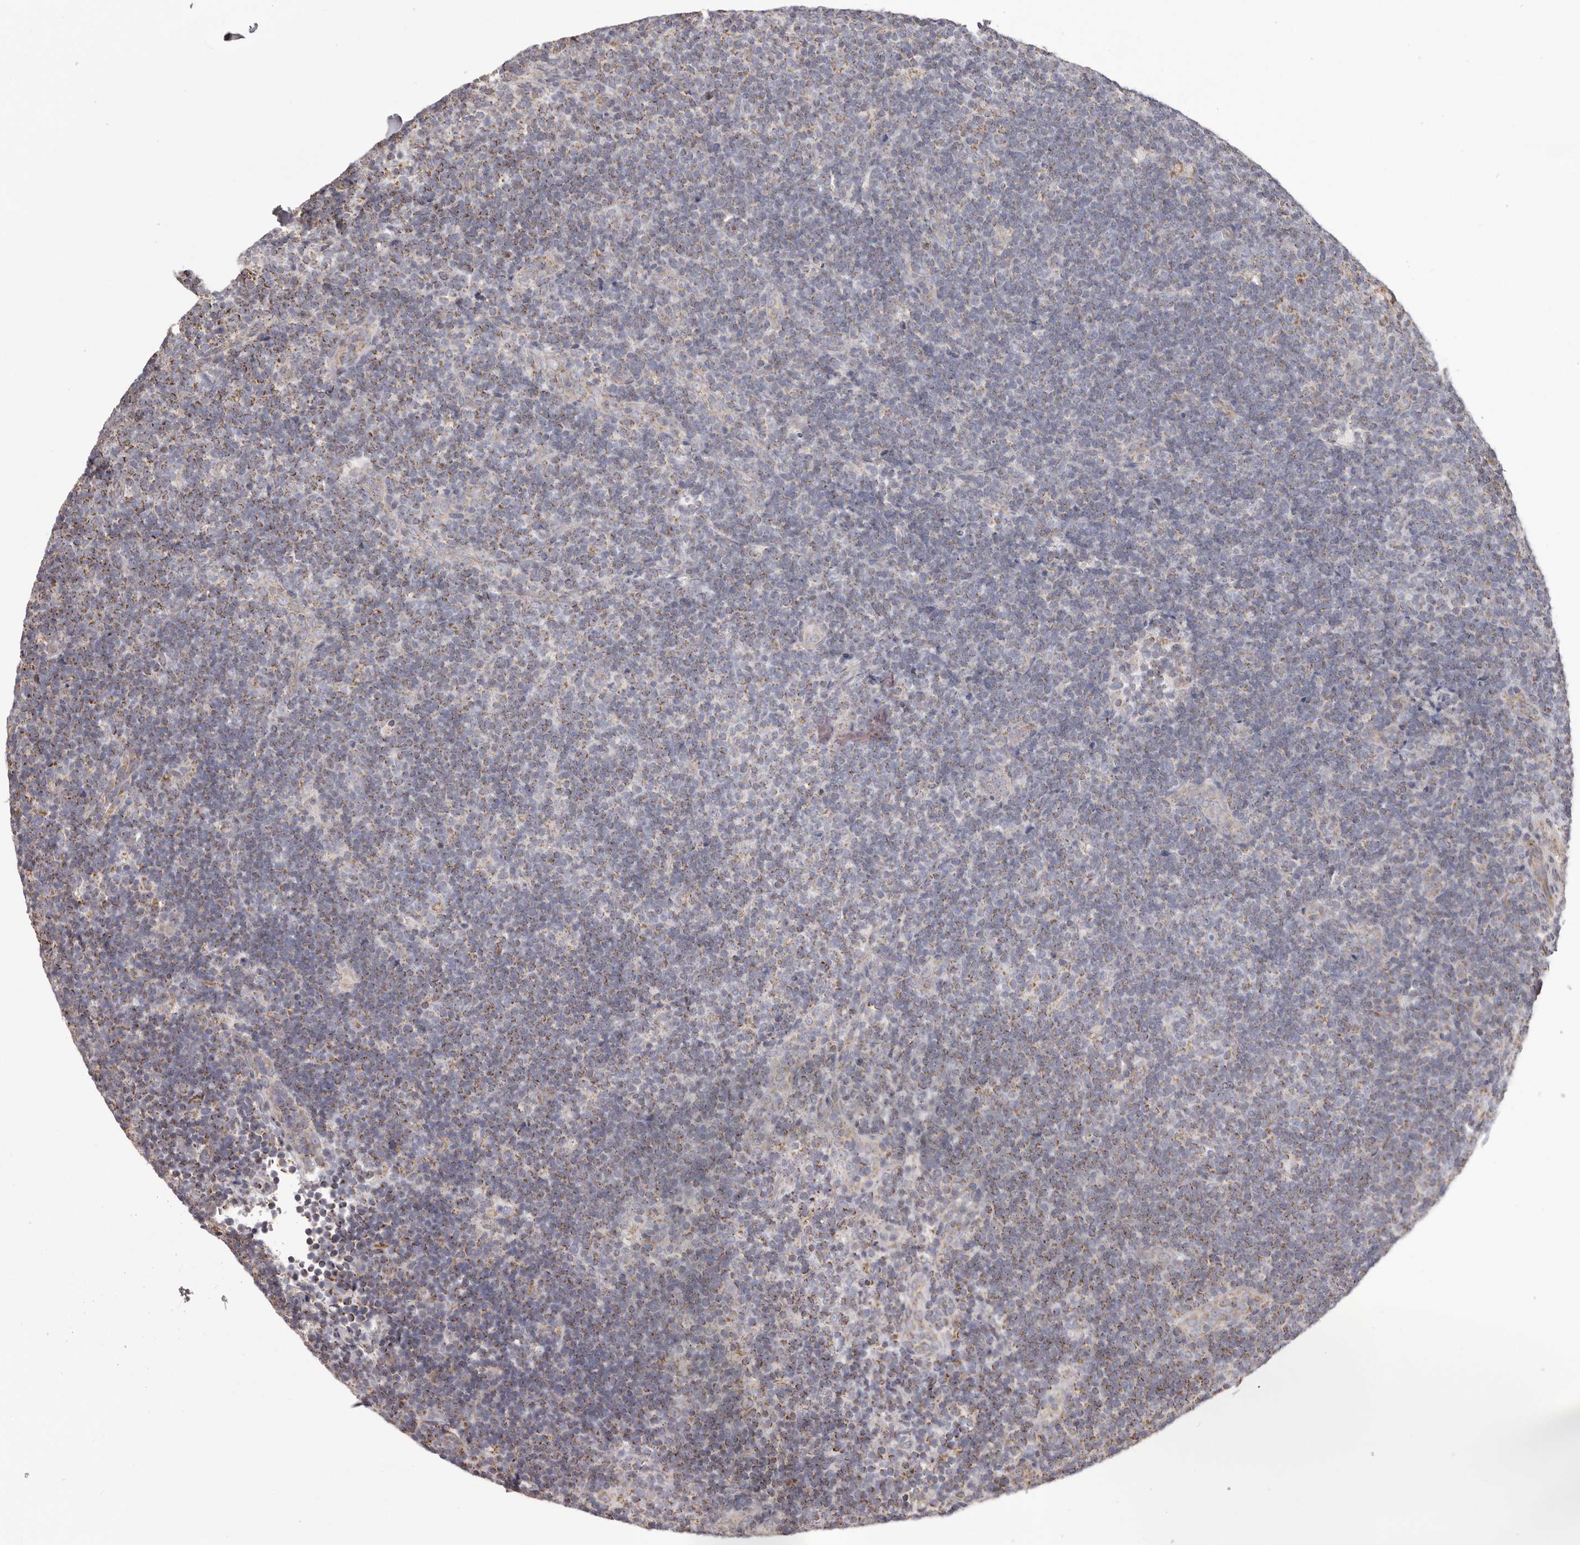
{"staining": {"intensity": "negative", "quantity": "none", "location": "none"}, "tissue": "lymphoma", "cell_type": "Tumor cells", "image_type": "cancer", "snomed": [{"axis": "morphology", "description": "Hodgkin's disease, NOS"}, {"axis": "topography", "description": "Lymph node"}], "caption": "This is an immunohistochemistry (IHC) photomicrograph of lymphoma. There is no expression in tumor cells.", "gene": "CHRM2", "patient": {"sex": "female", "age": 57}}